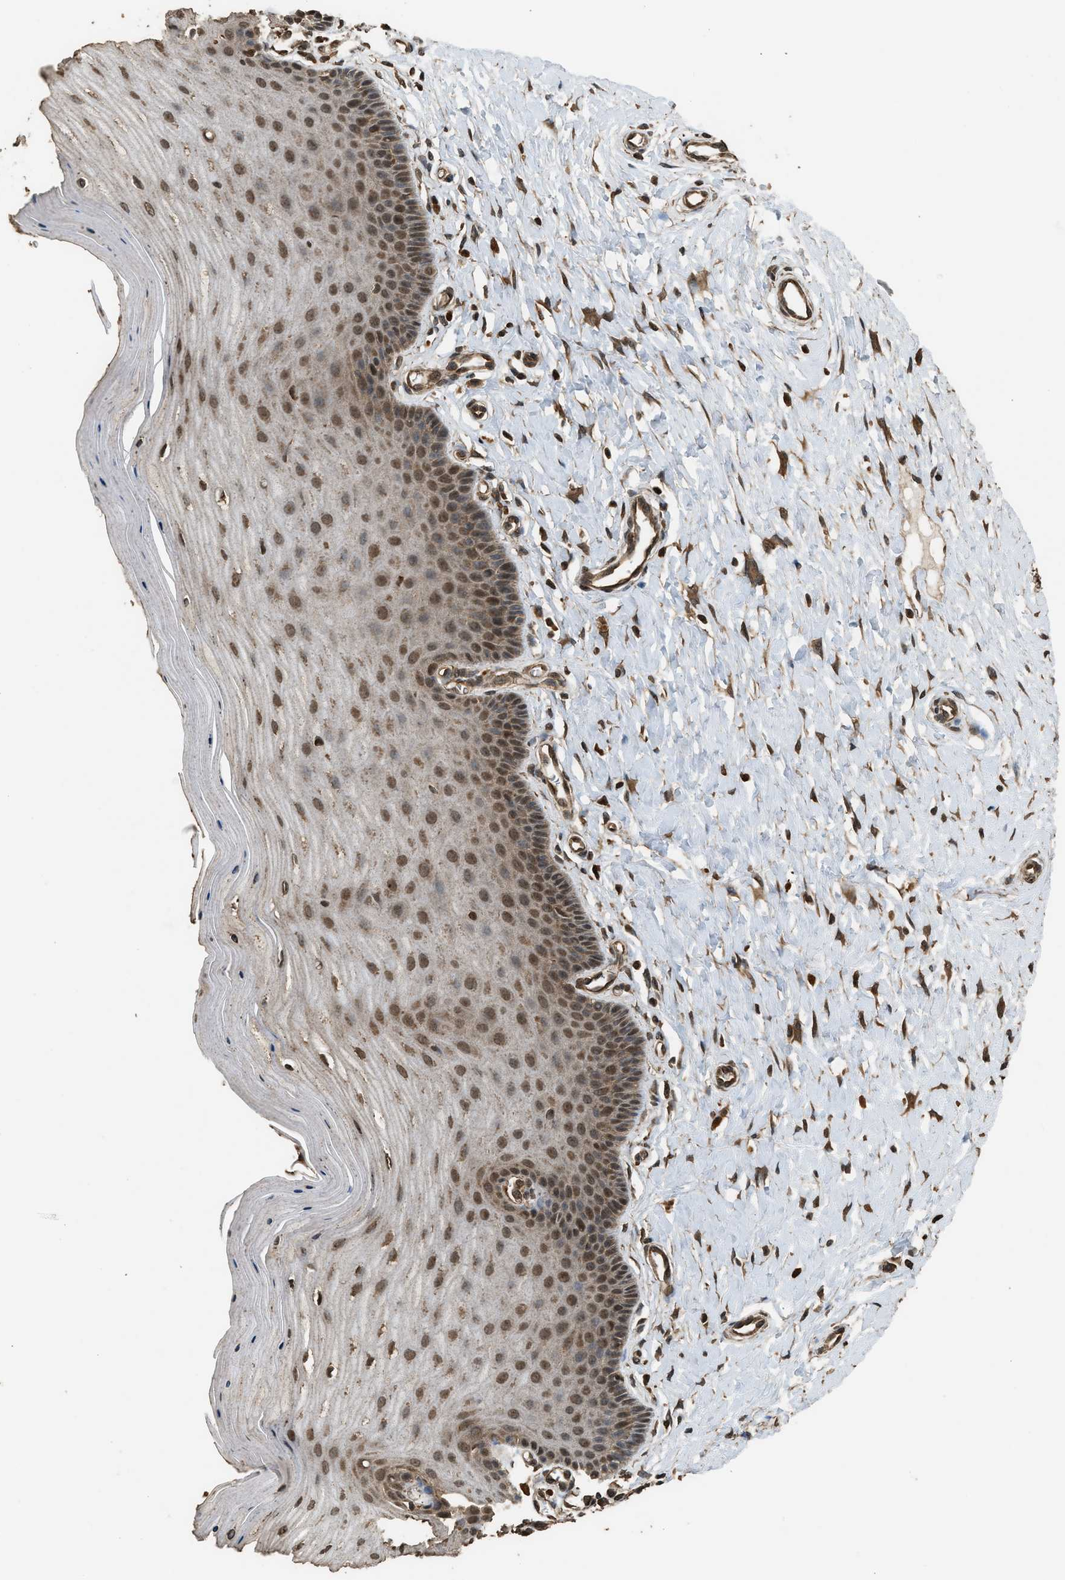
{"staining": {"intensity": "moderate", "quantity": ">75%", "location": "cytoplasmic/membranous,nuclear"}, "tissue": "cervix", "cell_type": "Glandular cells", "image_type": "normal", "snomed": [{"axis": "morphology", "description": "Normal tissue, NOS"}, {"axis": "topography", "description": "Cervix"}], "caption": "Cervix stained with a protein marker reveals moderate staining in glandular cells.", "gene": "MYBL2", "patient": {"sex": "female", "age": 55}}